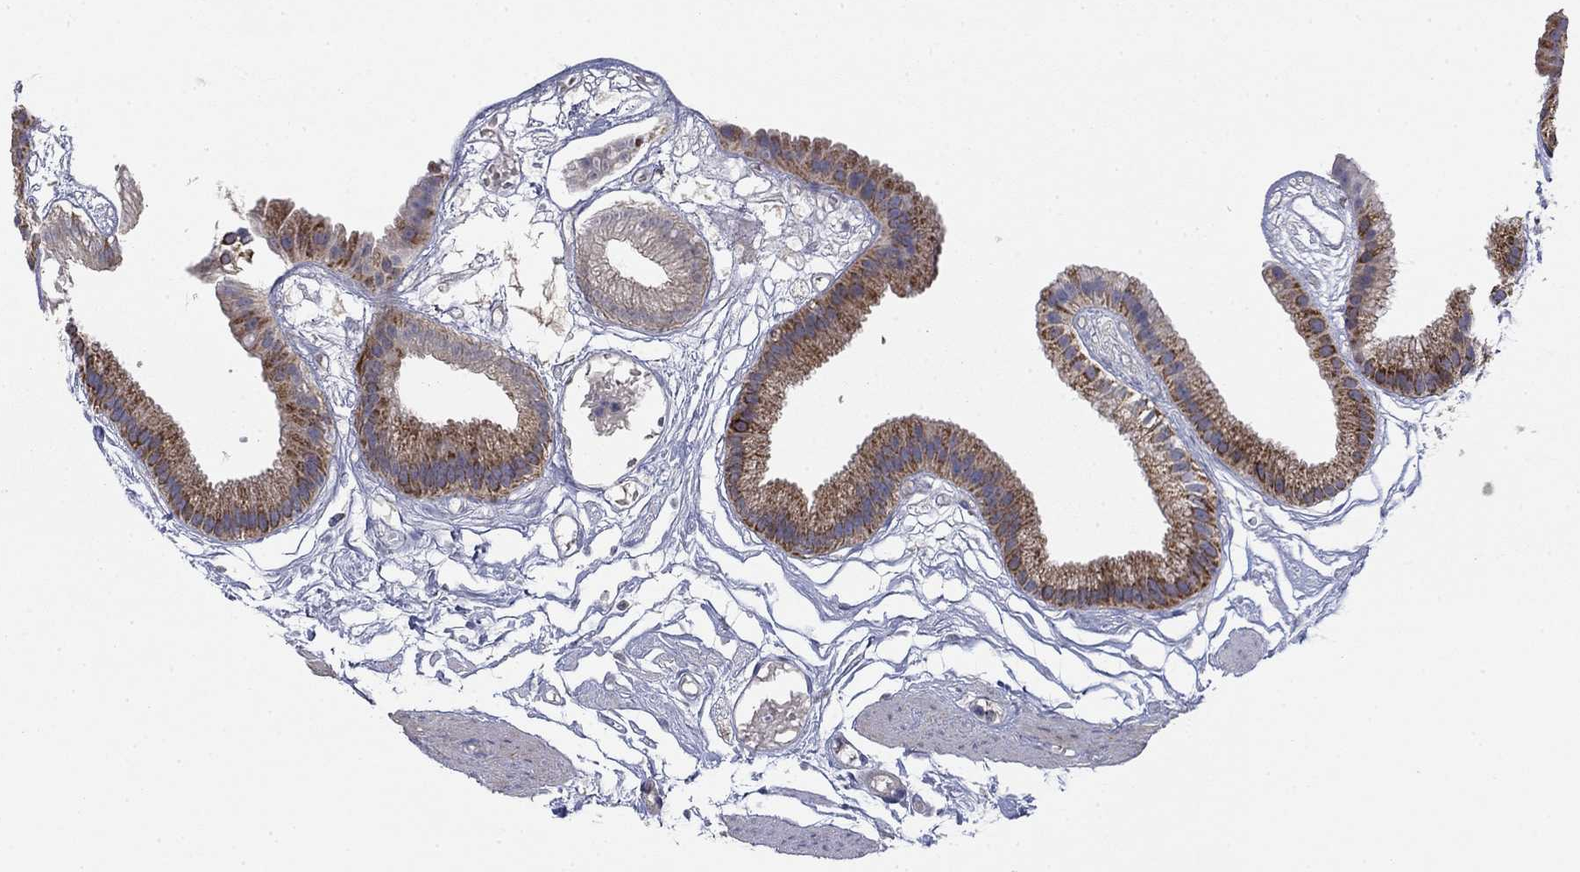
{"staining": {"intensity": "moderate", "quantity": ">75%", "location": "cytoplasmic/membranous"}, "tissue": "gallbladder", "cell_type": "Glandular cells", "image_type": "normal", "snomed": [{"axis": "morphology", "description": "Normal tissue, NOS"}, {"axis": "topography", "description": "Gallbladder"}], "caption": "Immunohistochemistry (IHC) (DAB (3,3'-diaminobenzidine)) staining of benign gallbladder shows moderate cytoplasmic/membranous protein staining in about >75% of glandular cells.", "gene": "MMAA", "patient": {"sex": "female", "age": 45}}